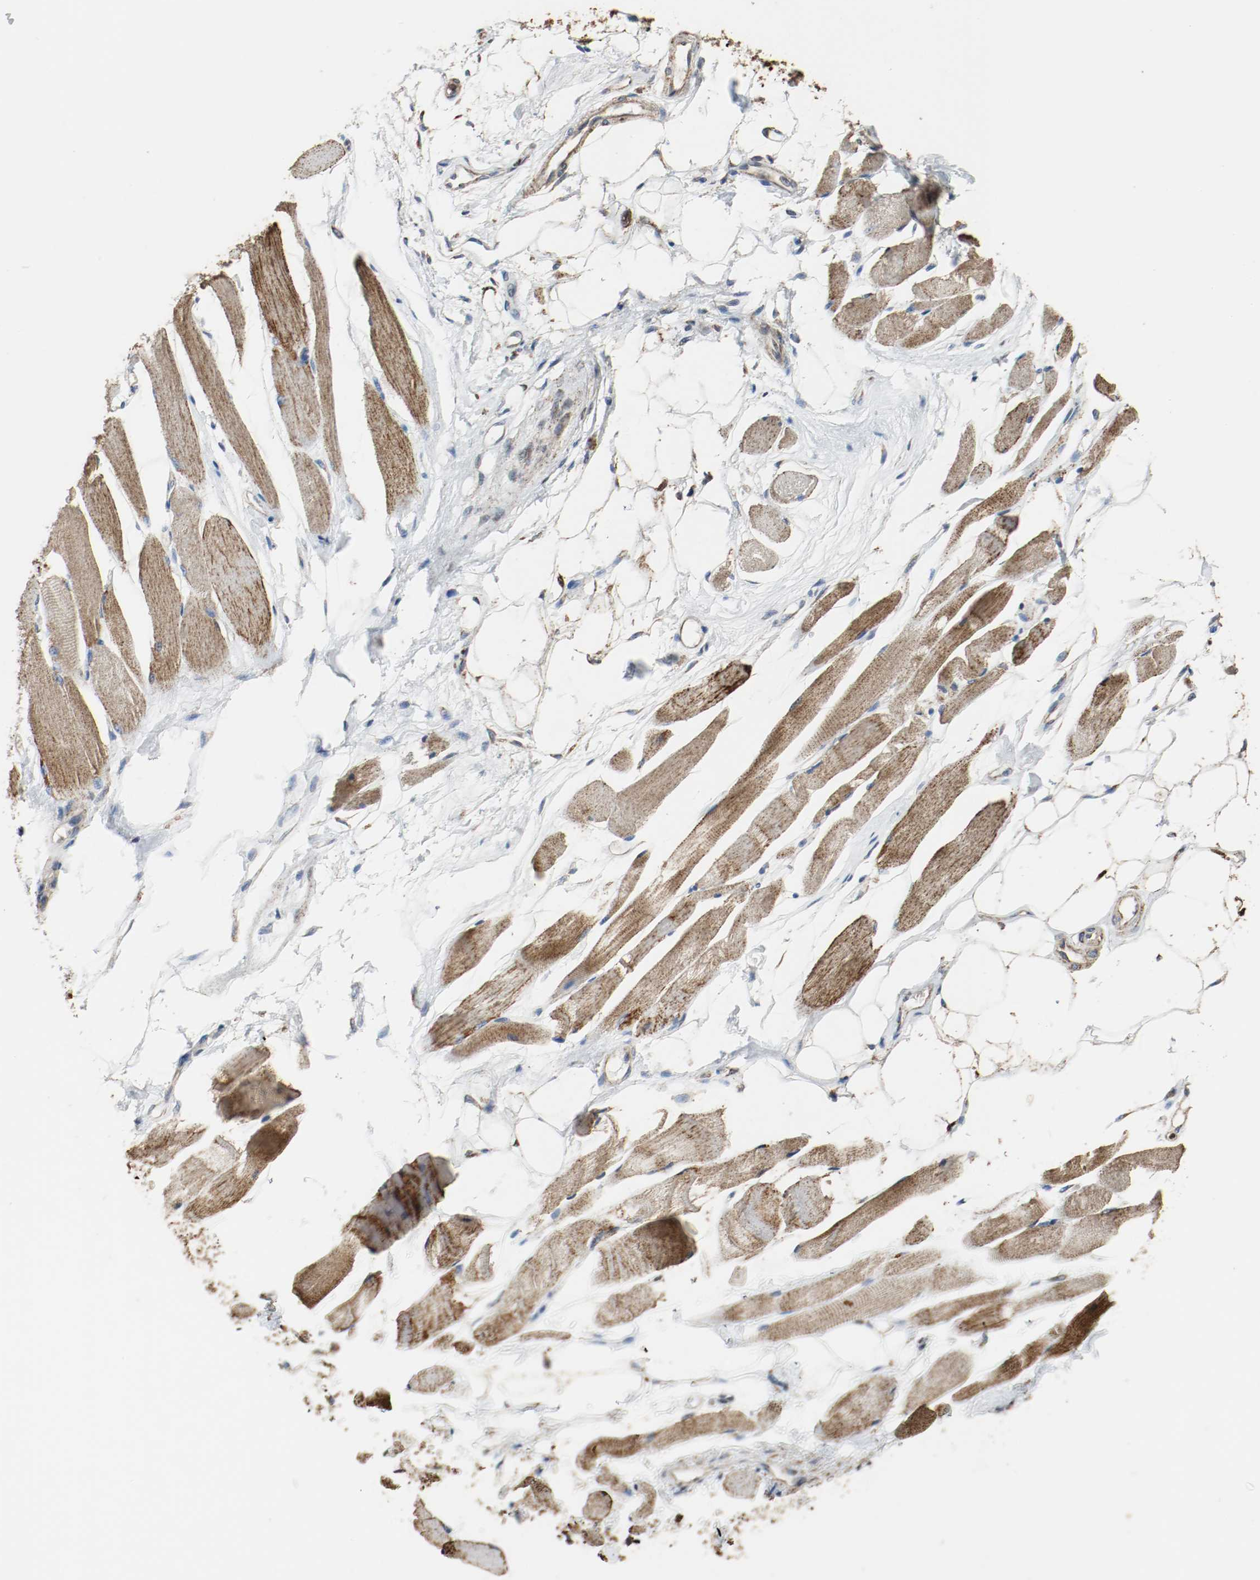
{"staining": {"intensity": "strong", "quantity": ">75%", "location": "cytoplasmic/membranous"}, "tissue": "skeletal muscle", "cell_type": "Myocytes", "image_type": "normal", "snomed": [{"axis": "morphology", "description": "Normal tissue, NOS"}, {"axis": "topography", "description": "Skeletal muscle"}, {"axis": "topography", "description": "Peripheral nerve tissue"}], "caption": "Immunohistochemical staining of normal skeletal muscle exhibits high levels of strong cytoplasmic/membranous expression in about >75% of myocytes. The staining is performed using DAB brown chromogen to label protein expression. The nuclei are counter-stained blue using hematoxylin.", "gene": "ALDH4A1", "patient": {"sex": "female", "age": 84}}